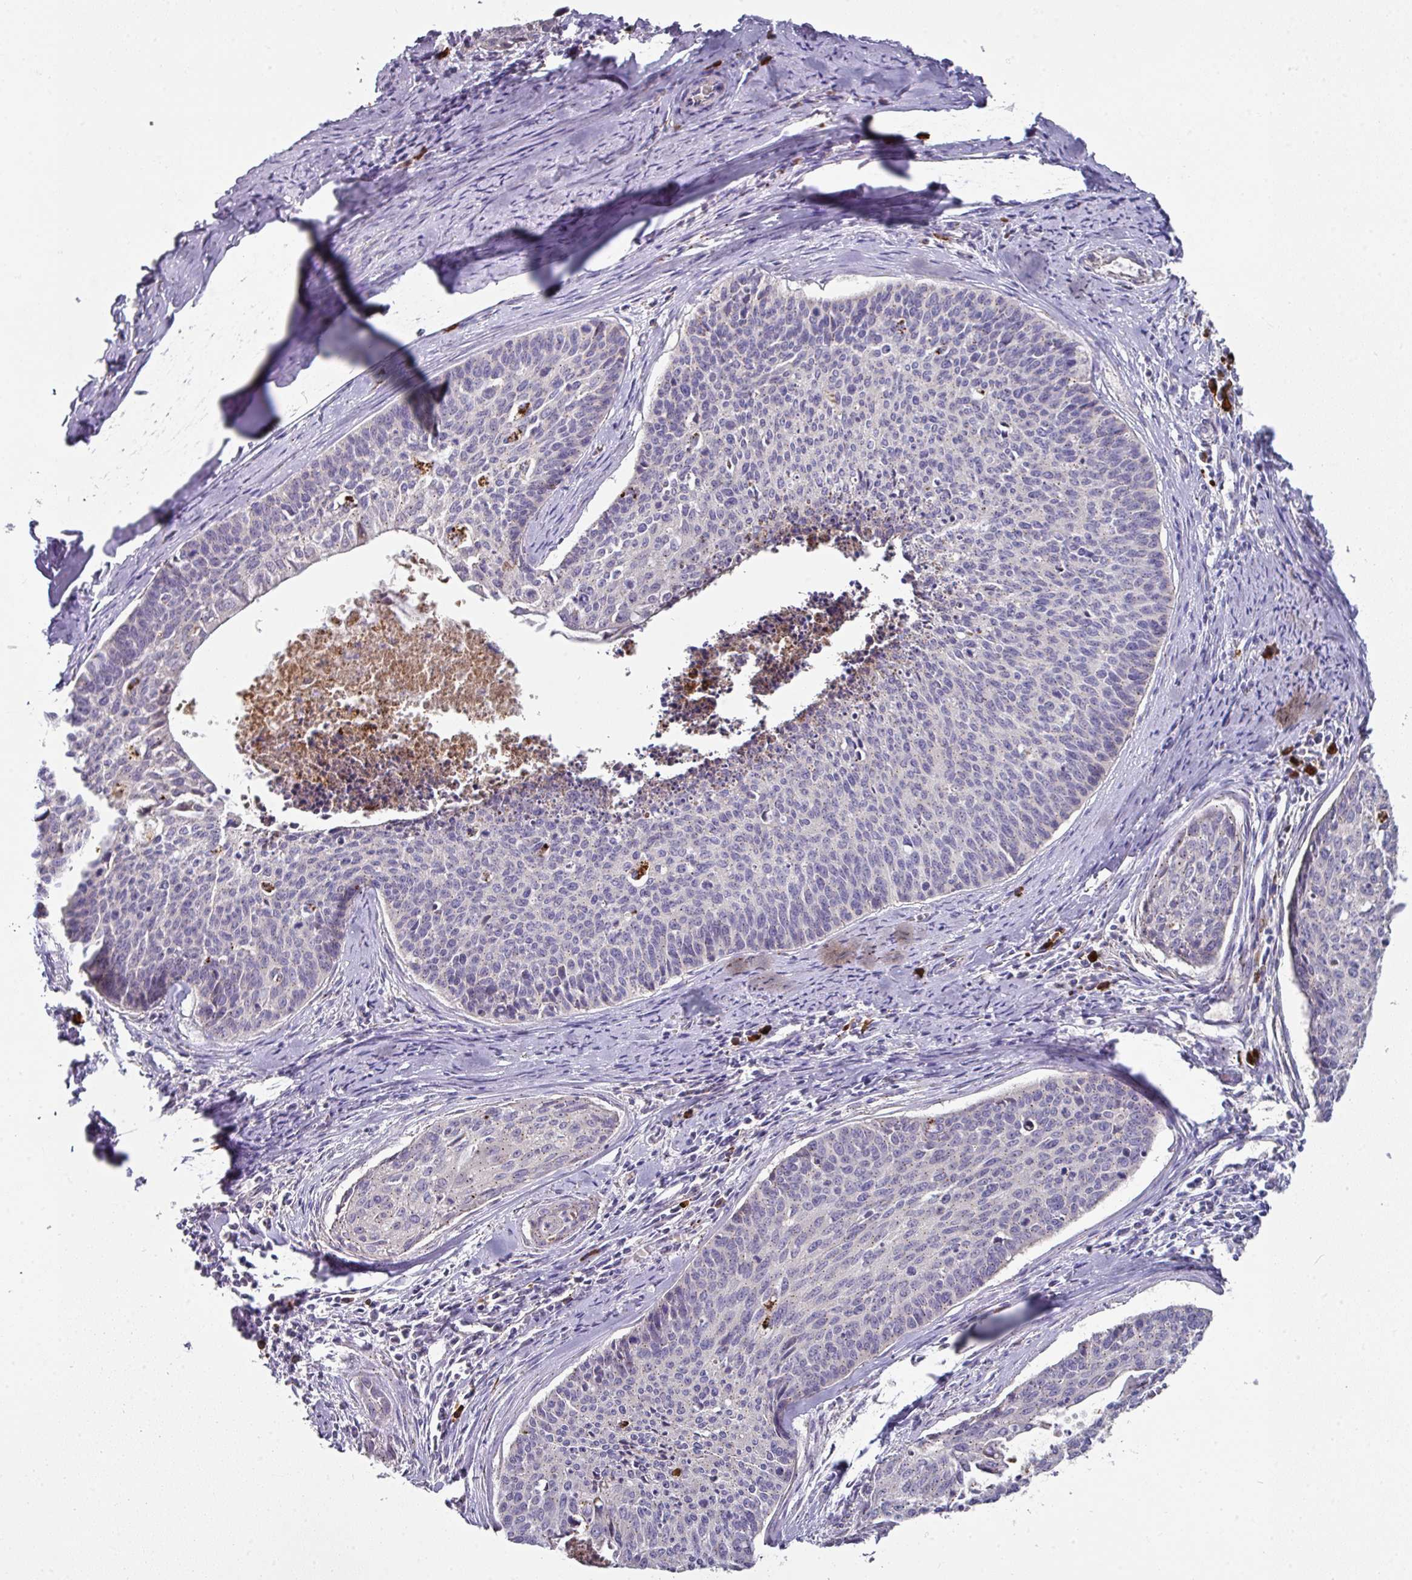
{"staining": {"intensity": "weak", "quantity": "<25%", "location": "cytoplasmic/membranous"}, "tissue": "cervical cancer", "cell_type": "Tumor cells", "image_type": "cancer", "snomed": [{"axis": "morphology", "description": "Squamous cell carcinoma, NOS"}, {"axis": "topography", "description": "Cervix"}], "caption": "Protein analysis of cervical squamous cell carcinoma exhibits no significant positivity in tumor cells.", "gene": "IL4R", "patient": {"sex": "female", "age": 55}}